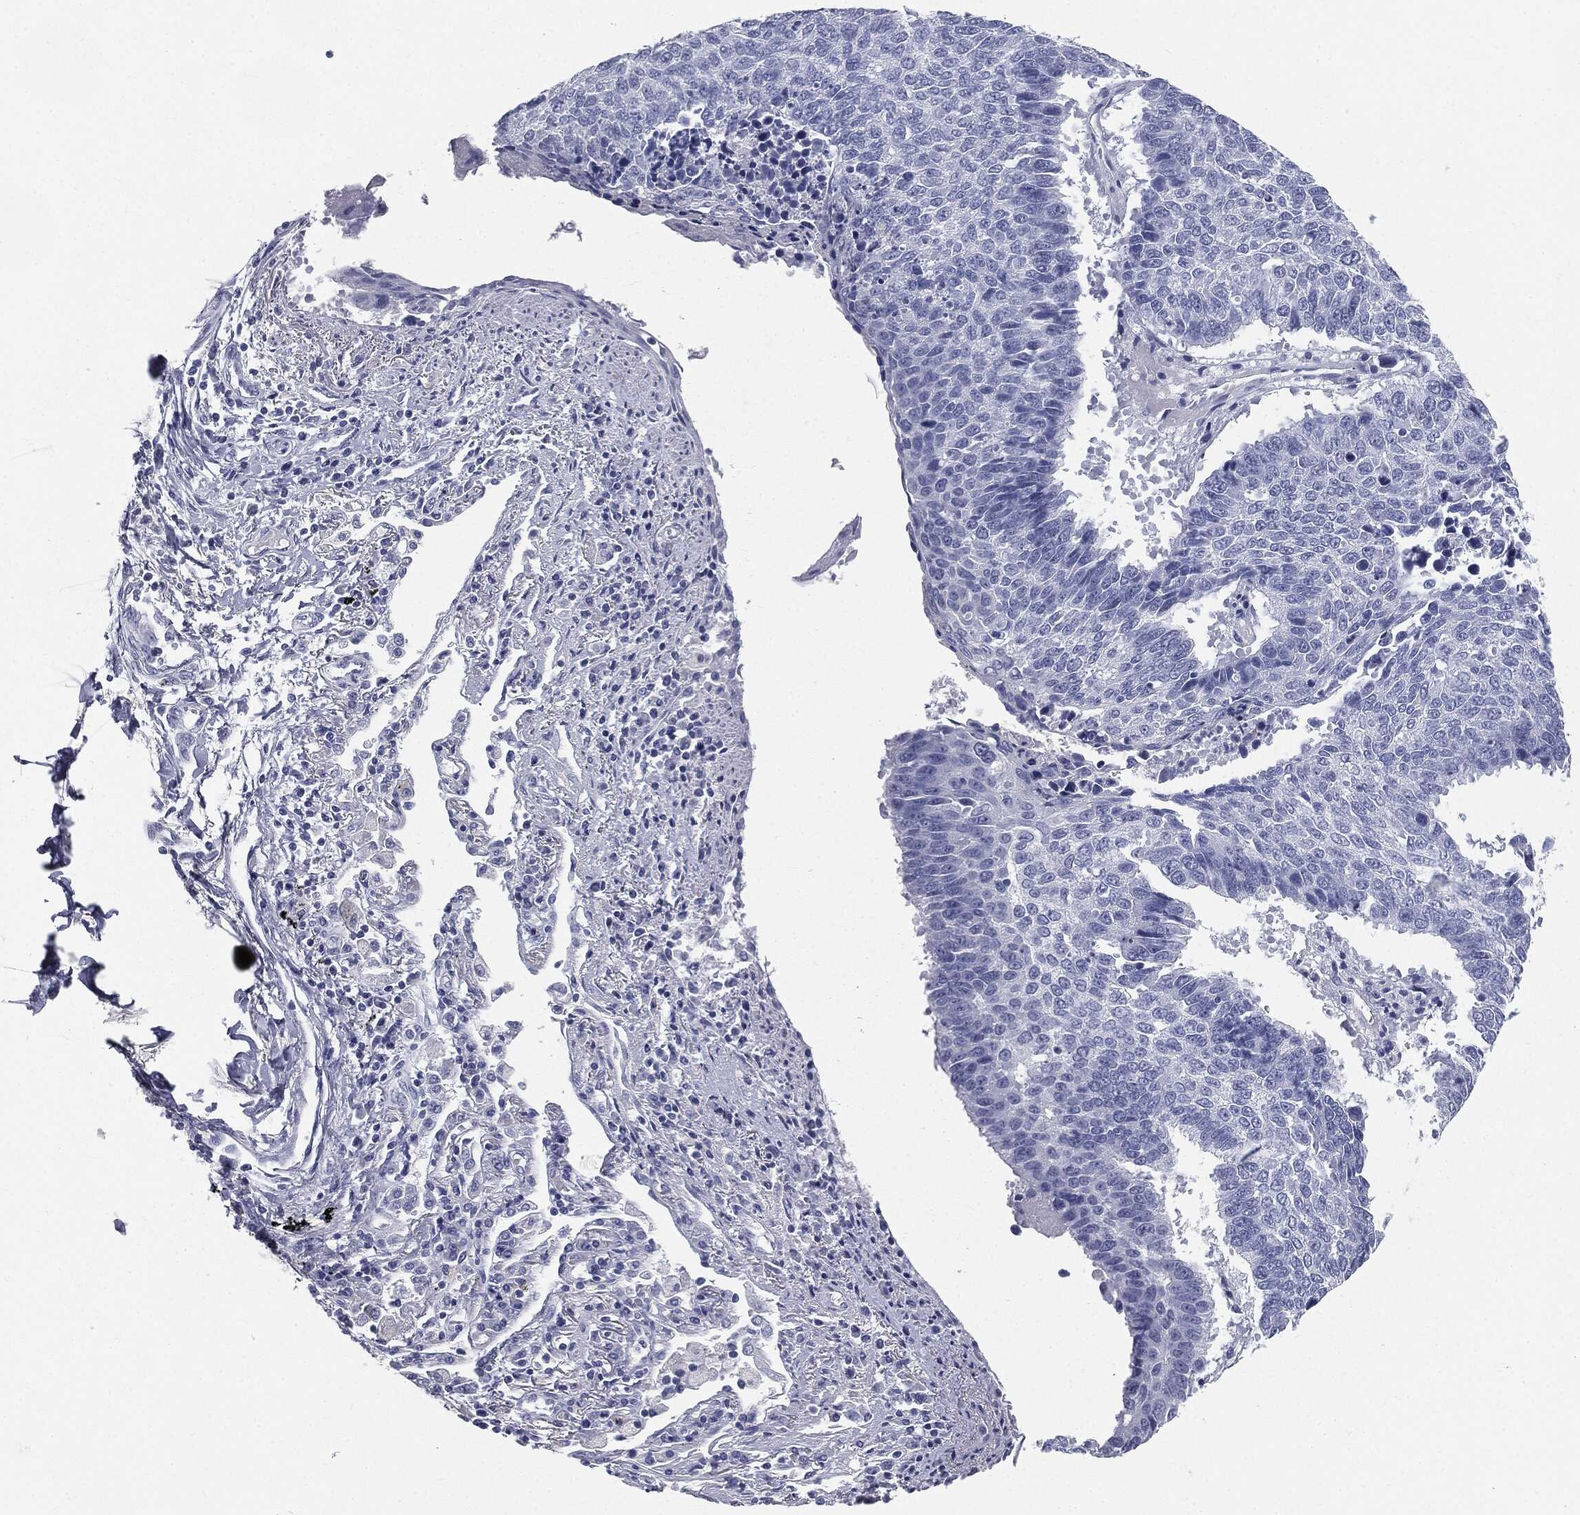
{"staining": {"intensity": "negative", "quantity": "none", "location": "none"}, "tissue": "lung cancer", "cell_type": "Tumor cells", "image_type": "cancer", "snomed": [{"axis": "morphology", "description": "Squamous cell carcinoma, NOS"}, {"axis": "topography", "description": "Lung"}], "caption": "There is no significant expression in tumor cells of lung squamous cell carcinoma.", "gene": "CUZD1", "patient": {"sex": "male", "age": 73}}